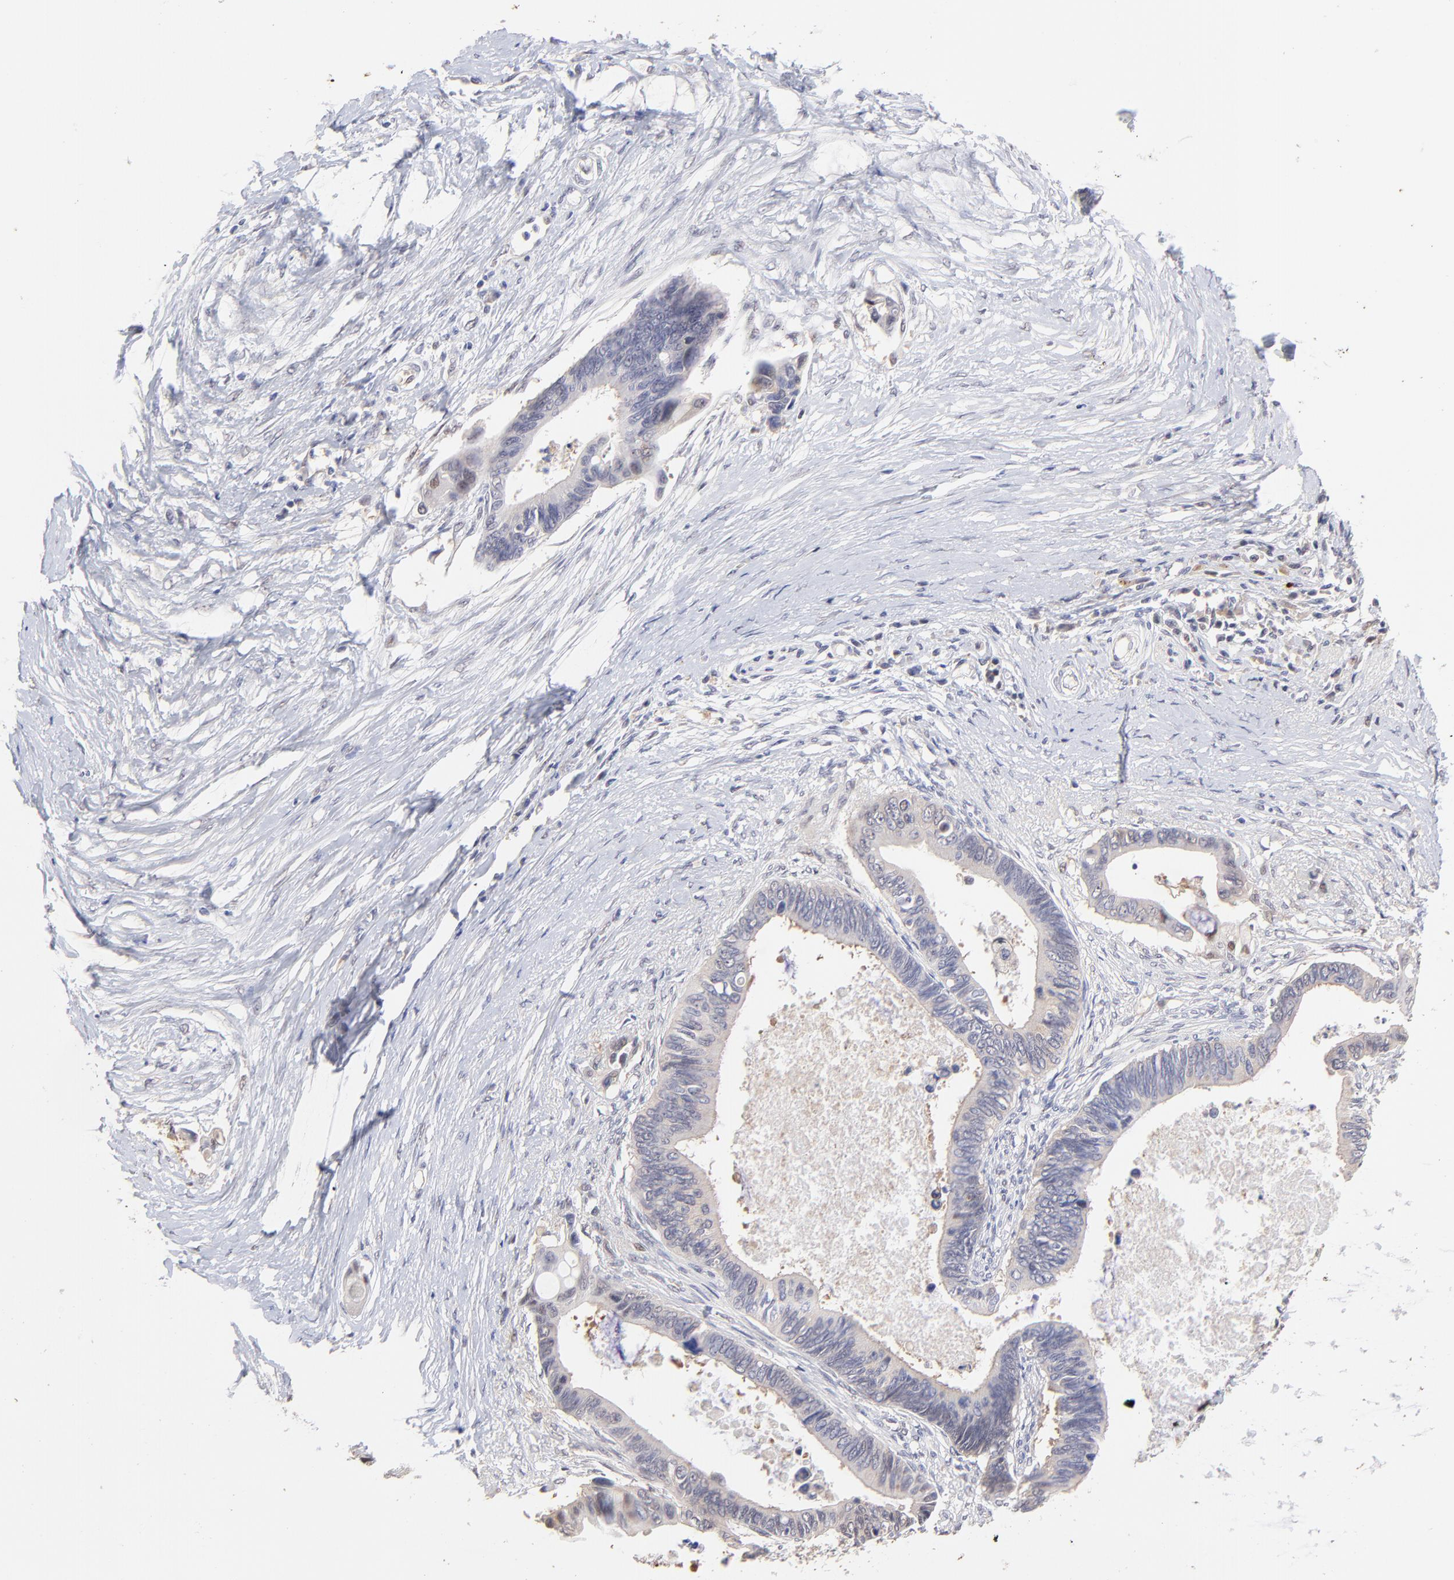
{"staining": {"intensity": "weak", "quantity": ">75%", "location": "cytoplasmic/membranous"}, "tissue": "pancreatic cancer", "cell_type": "Tumor cells", "image_type": "cancer", "snomed": [{"axis": "morphology", "description": "Adenocarcinoma, NOS"}, {"axis": "topography", "description": "Pancreas"}], "caption": "Brown immunohistochemical staining in pancreatic cancer (adenocarcinoma) shows weak cytoplasmic/membranous staining in approximately >75% of tumor cells.", "gene": "PSMD14", "patient": {"sex": "female", "age": 70}}